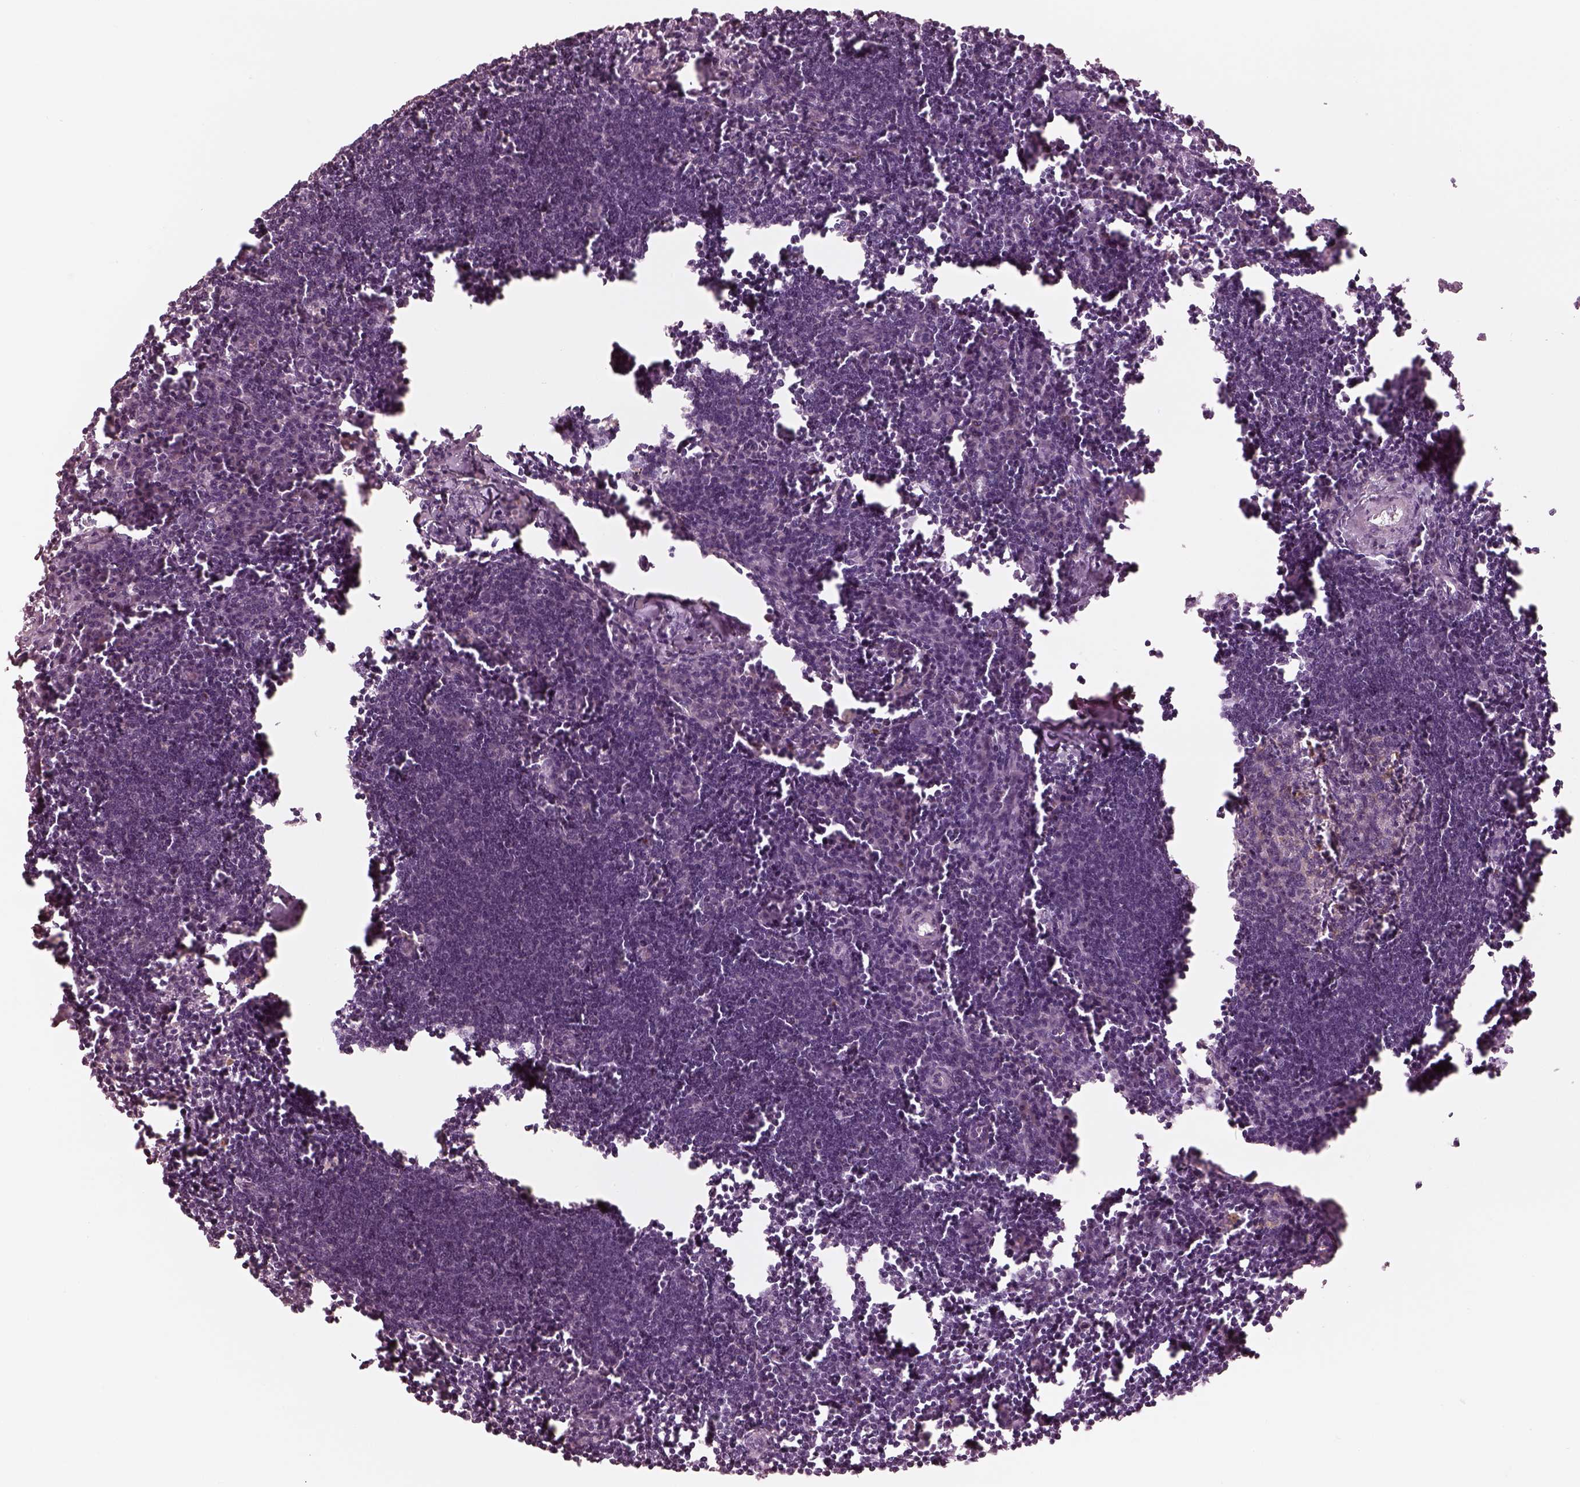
{"staining": {"intensity": "negative", "quantity": "none", "location": "none"}, "tissue": "lymph node", "cell_type": "Germinal center cells", "image_type": "normal", "snomed": [{"axis": "morphology", "description": "Normal tissue, NOS"}, {"axis": "topography", "description": "Lymph node"}], "caption": "An immunohistochemistry (IHC) photomicrograph of normal lymph node is shown. There is no staining in germinal center cells of lymph node.", "gene": "SPATA6L", "patient": {"sex": "male", "age": 55}}